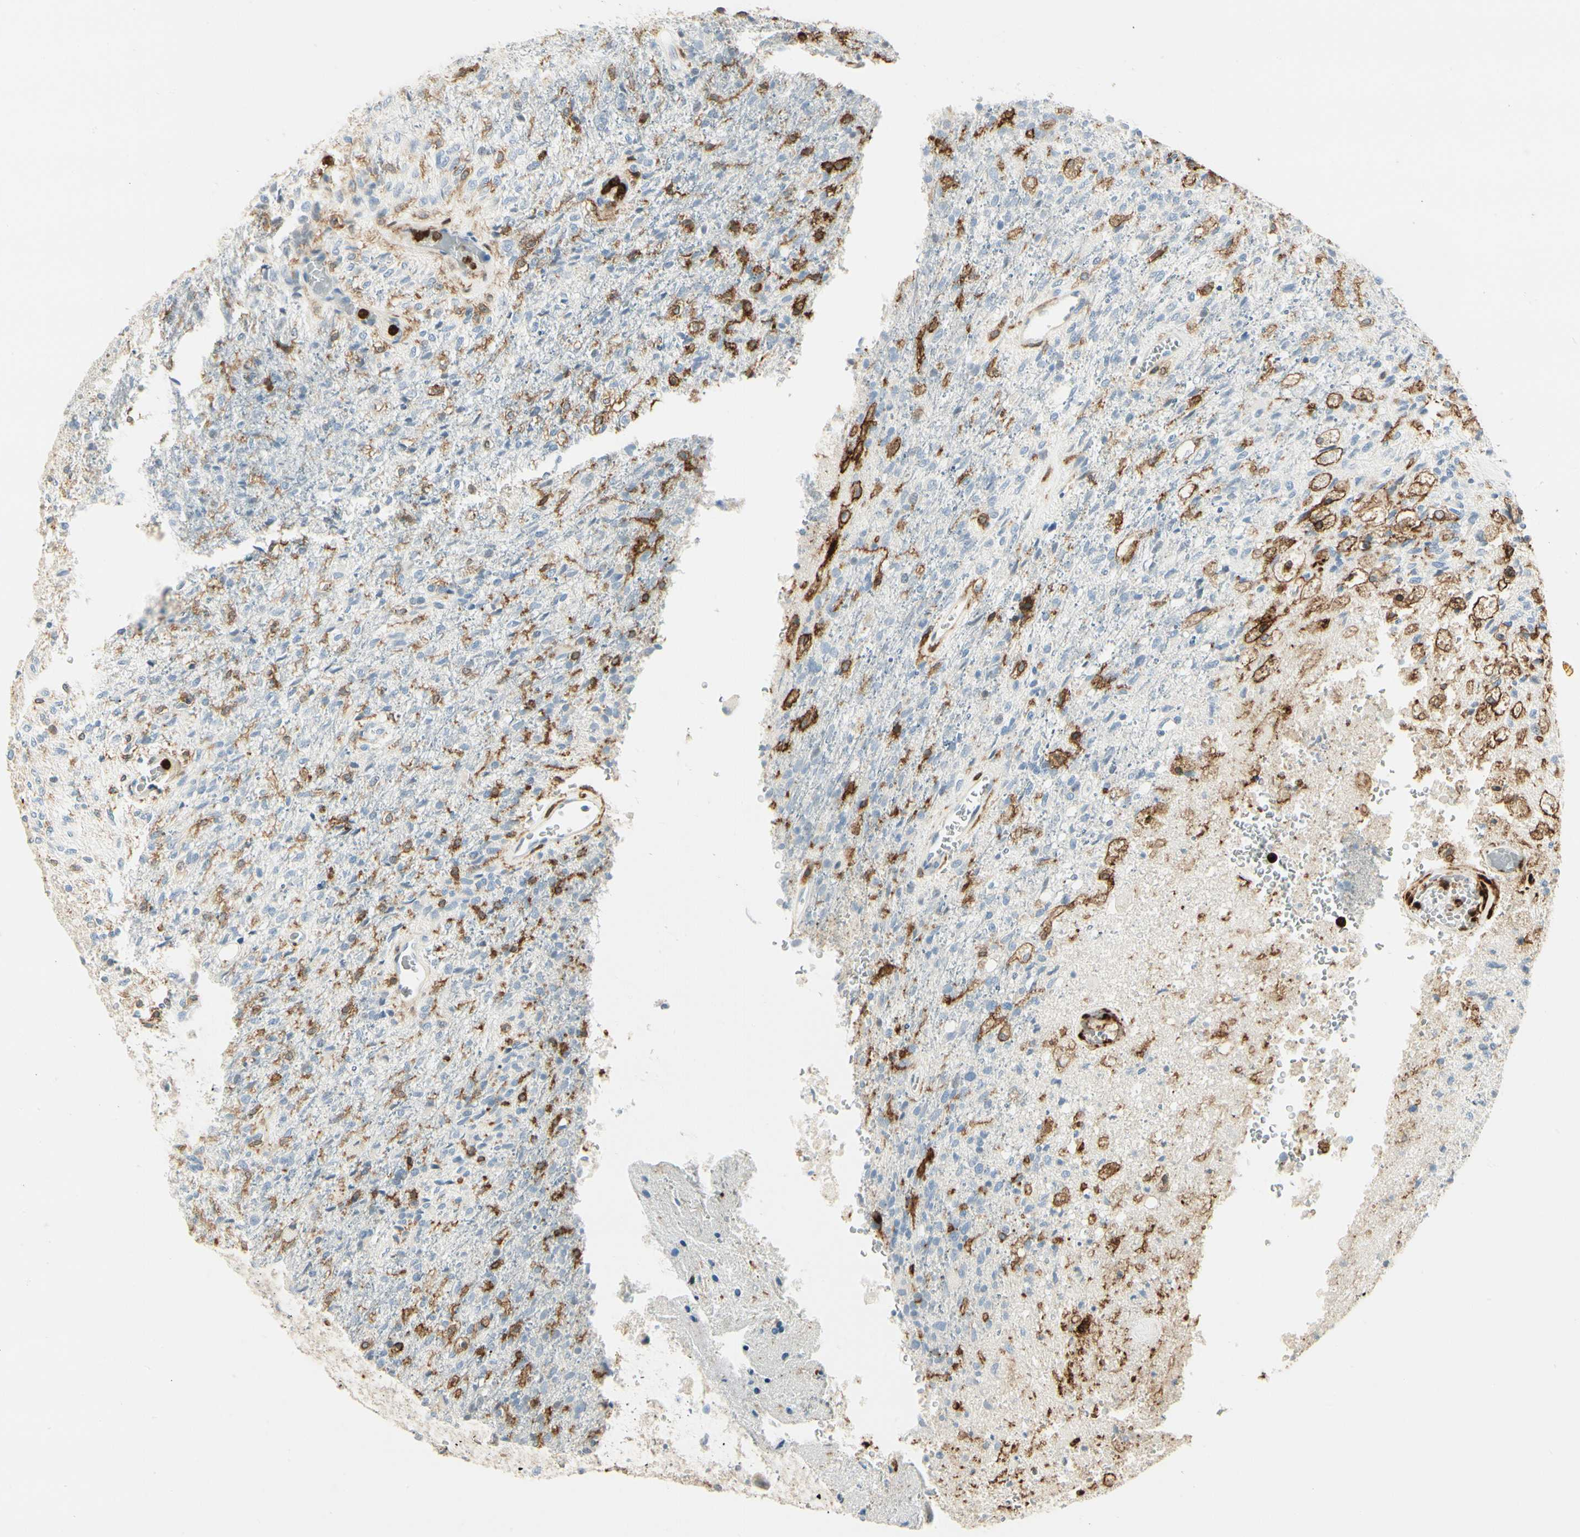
{"staining": {"intensity": "negative", "quantity": "none", "location": "none"}, "tissue": "glioma", "cell_type": "Tumor cells", "image_type": "cancer", "snomed": [{"axis": "morphology", "description": "Normal tissue, NOS"}, {"axis": "morphology", "description": "Glioma, malignant, High grade"}, {"axis": "topography", "description": "Cerebral cortex"}], "caption": "A micrograph of human glioma is negative for staining in tumor cells.", "gene": "ITGB2", "patient": {"sex": "male", "age": 77}}